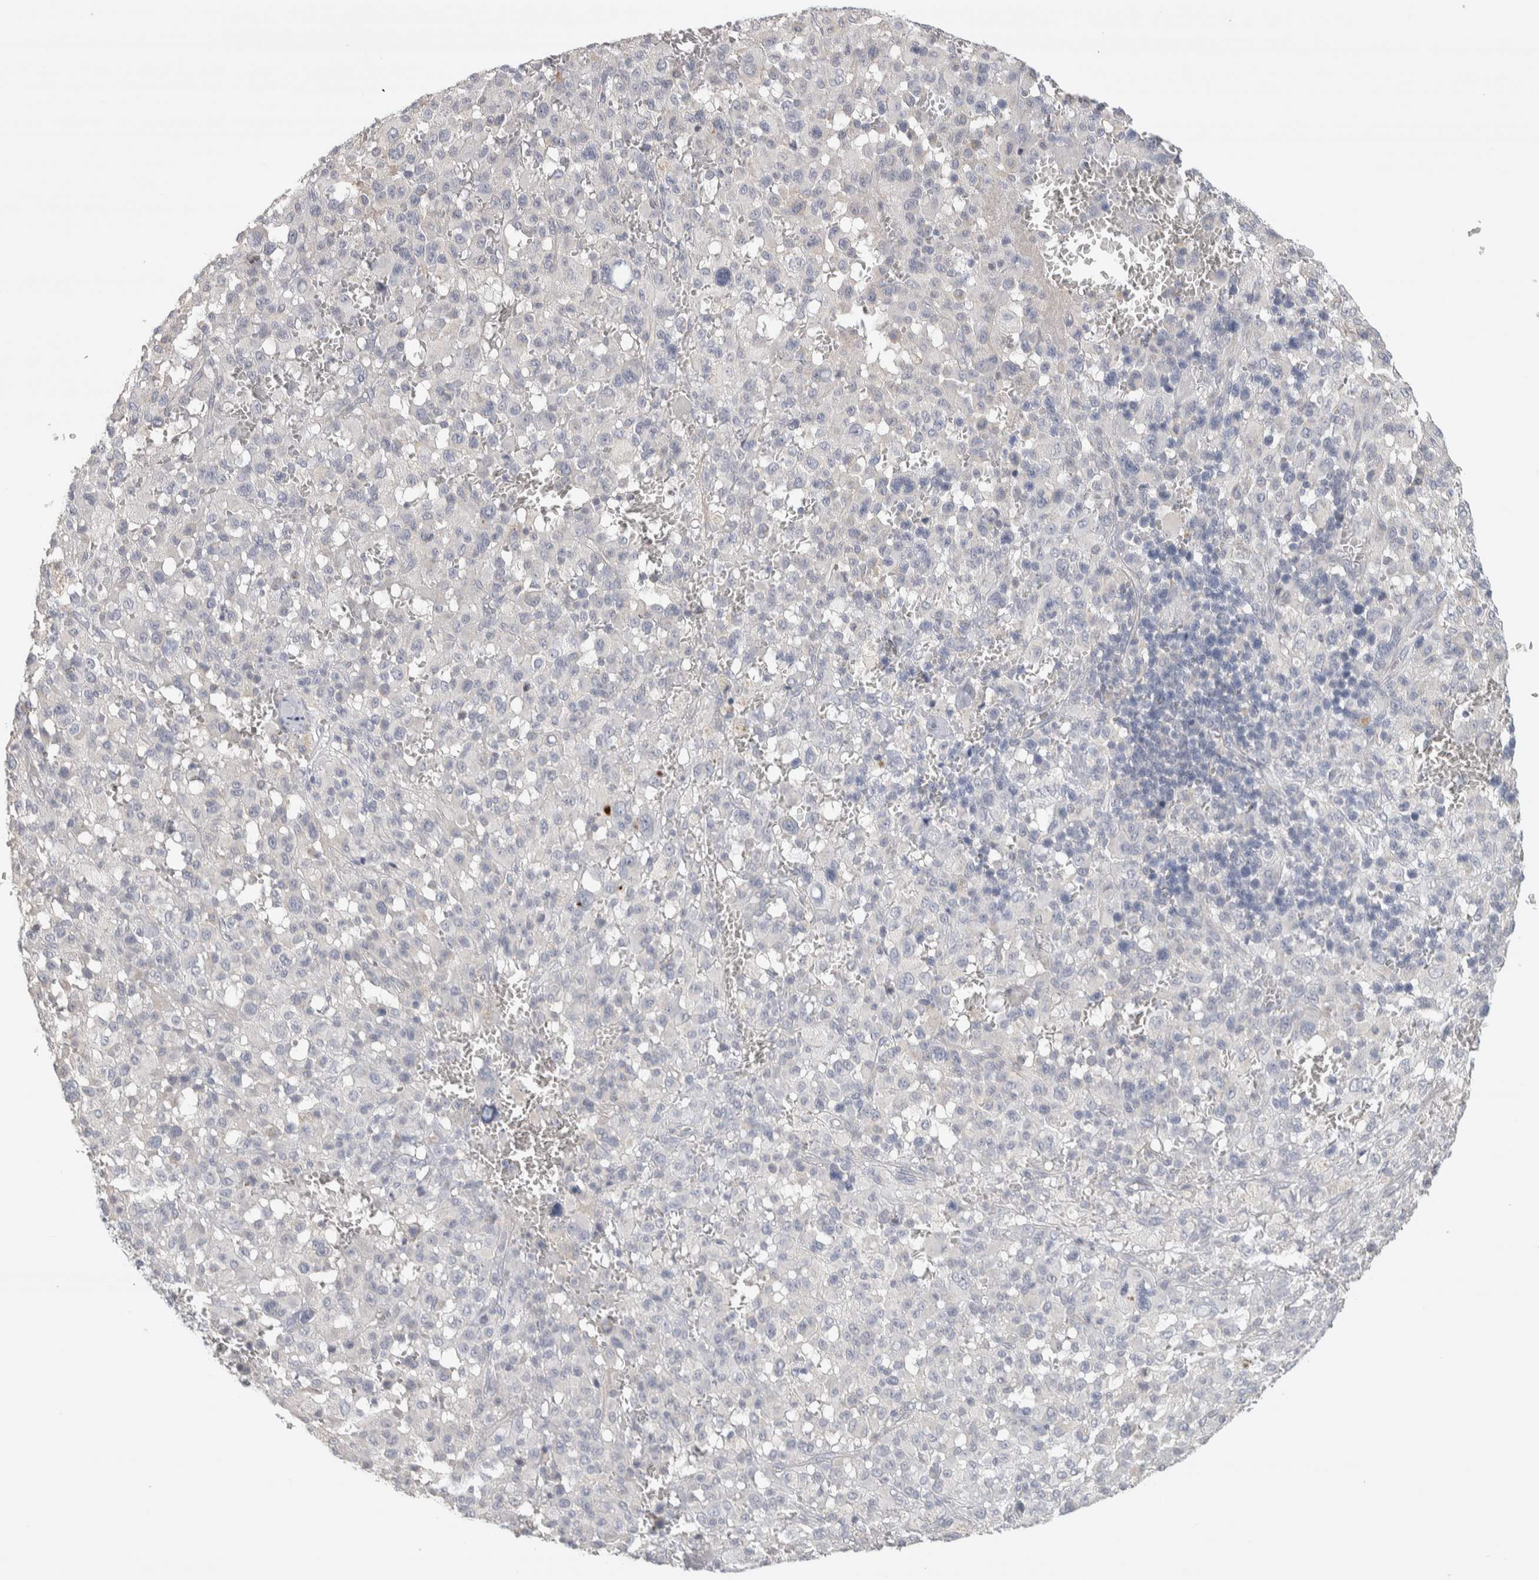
{"staining": {"intensity": "negative", "quantity": "none", "location": "none"}, "tissue": "melanoma", "cell_type": "Tumor cells", "image_type": "cancer", "snomed": [{"axis": "morphology", "description": "Malignant melanoma, Metastatic site"}, {"axis": "topography", "description": "Skin"}], "caption": "Immunohistochemistry (IHC) photomicrograph of neoplastic tissue: human malignant melanoma (metastatic site) stained with DAB shows no significant protein expression in tumor cells.", "gene": "DCXR", "patient": {"sex": "female", "age": 74}}